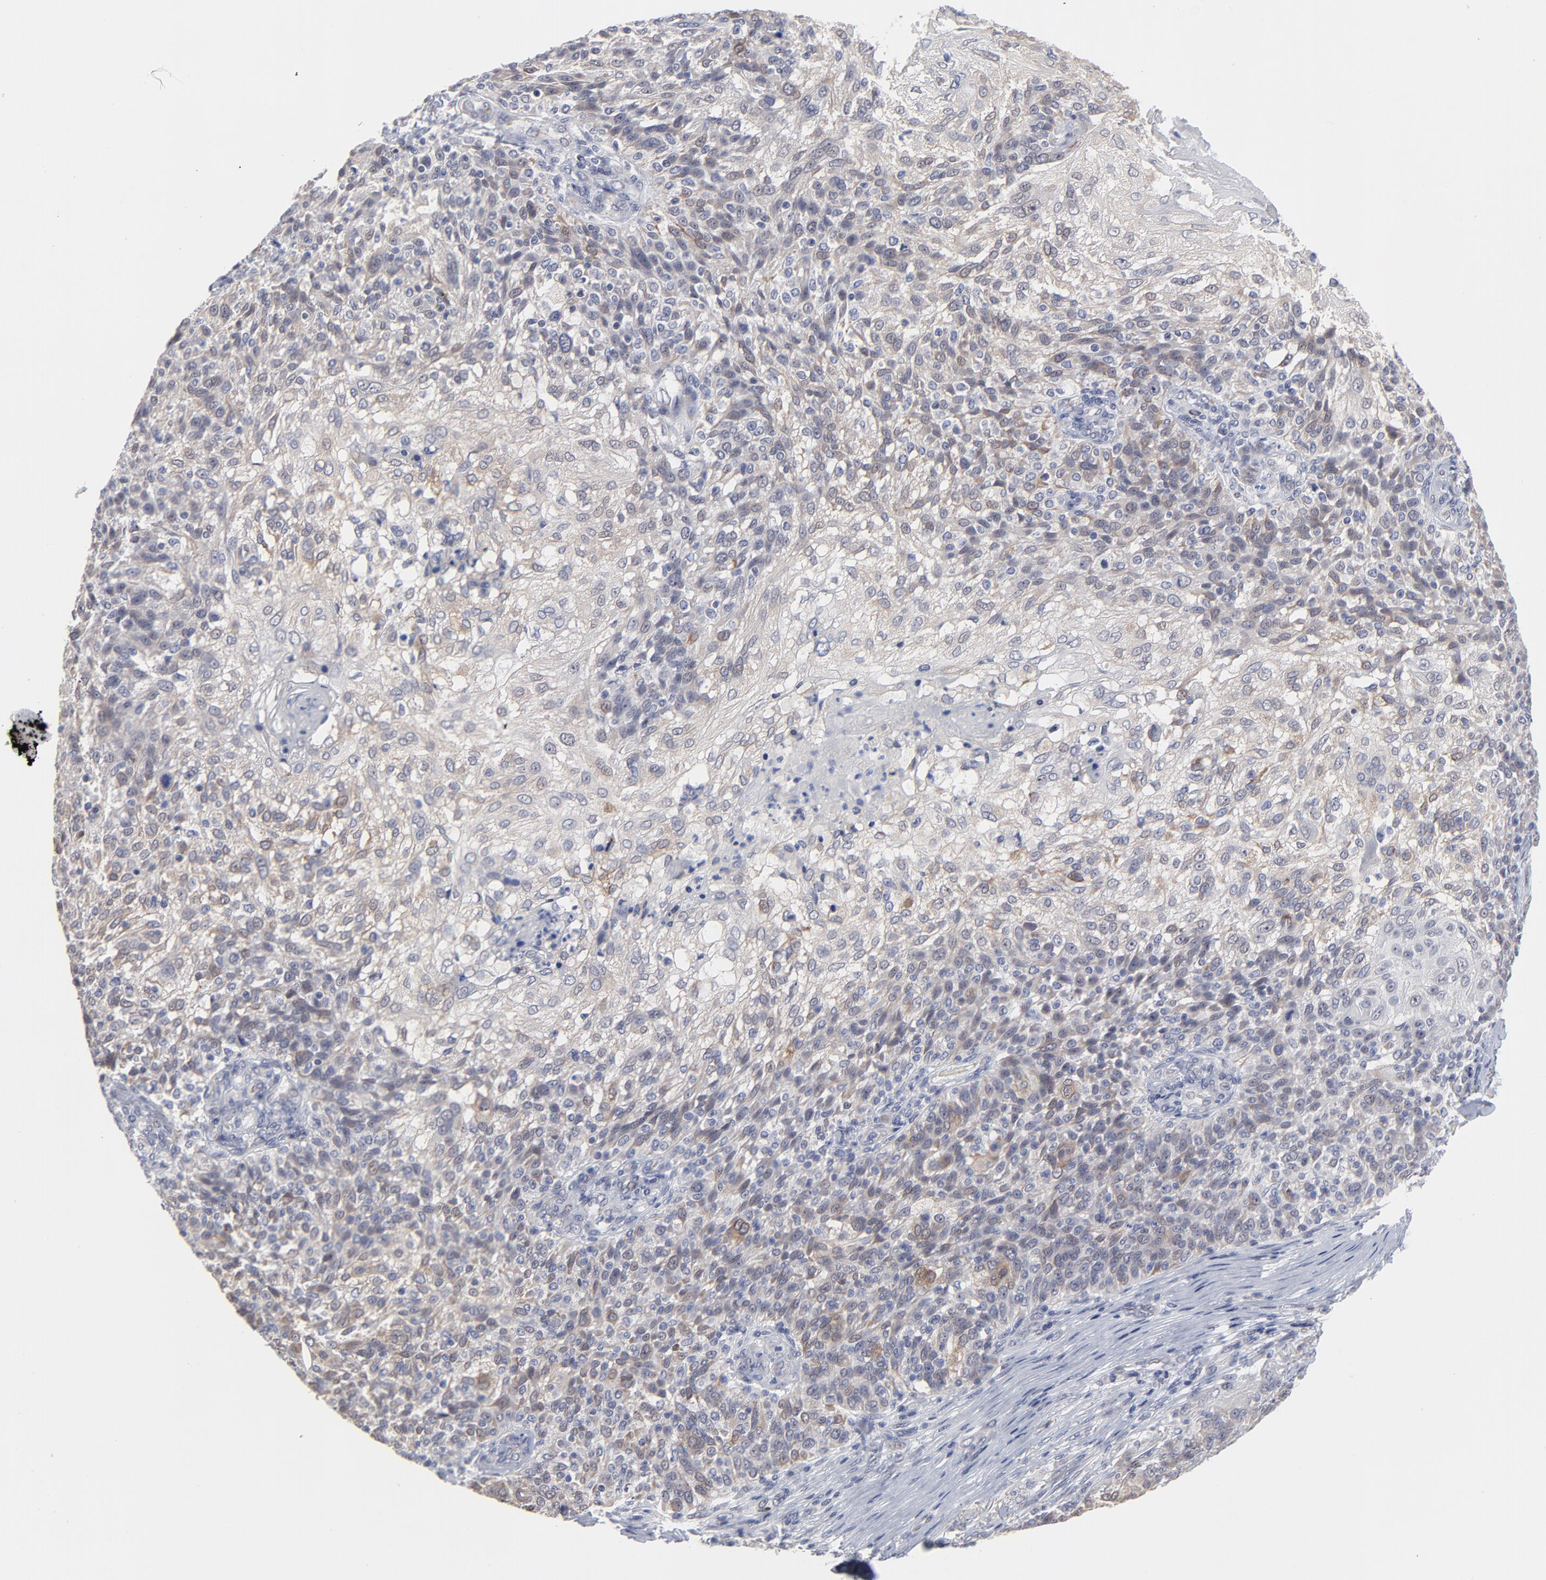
{"staining": {"intensity": "negative", "quantity": "none", "location": "none"}, "tissue": "skin cancer", "cell_type": "Tumor cells", "image_type": "cancer", "snomed": [{"axis": "morphology", "description": "Normal tissue, NOS"}, {"axis": "morphology", "description": "Squamous cell carcinoma, NOS"}, {"axis": "topography", "description": "Skin"}], "caption": "This is a photomicrograph of IHC staining of squamous cell carcinoma (skin), which shows no expression in tumor cells.", "gene": "MAGEA10", "patient": {"sex": "female", "age": 83}}